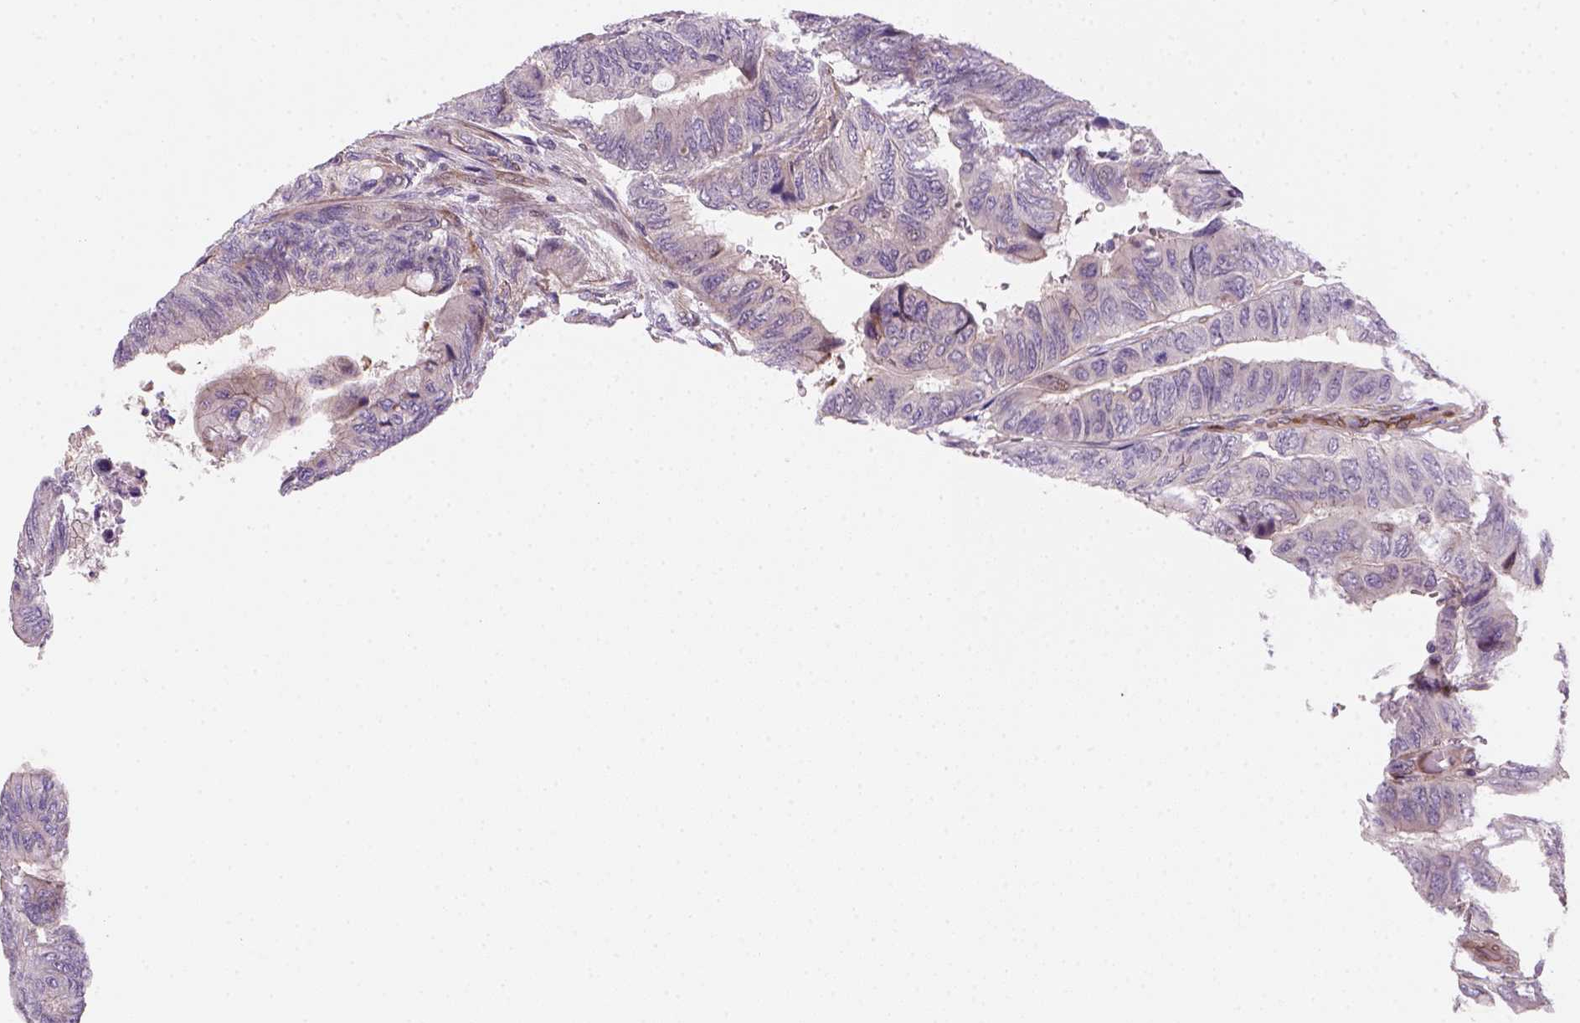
{"staining": {"intensity": "negative", "quantity": "none", "location": "none"}, "tissue": "colorectal cancer", "cell_type": "Tumor cells", "image_type": "cancer", "snomed": [{"axis": "morphology", "description": "Normal tissue, NOS"}, {"axis": "morphology", "description": "Adenocarcinoma, NOS"}, {"axis": "topography", "description": "Rectum"}, {"axis": "topography", "description": "Peripheral nerve tissue"}], "caption": "IHC histopathology image of neoplastic tissue: colorectal adenocarcinoma stained with DAB (3,3'-diaminobenzidine) shows no significant protein positivity in tumor cells.", "gene": "VSTM5", "patient": {"sex": "male", "age": 92}}